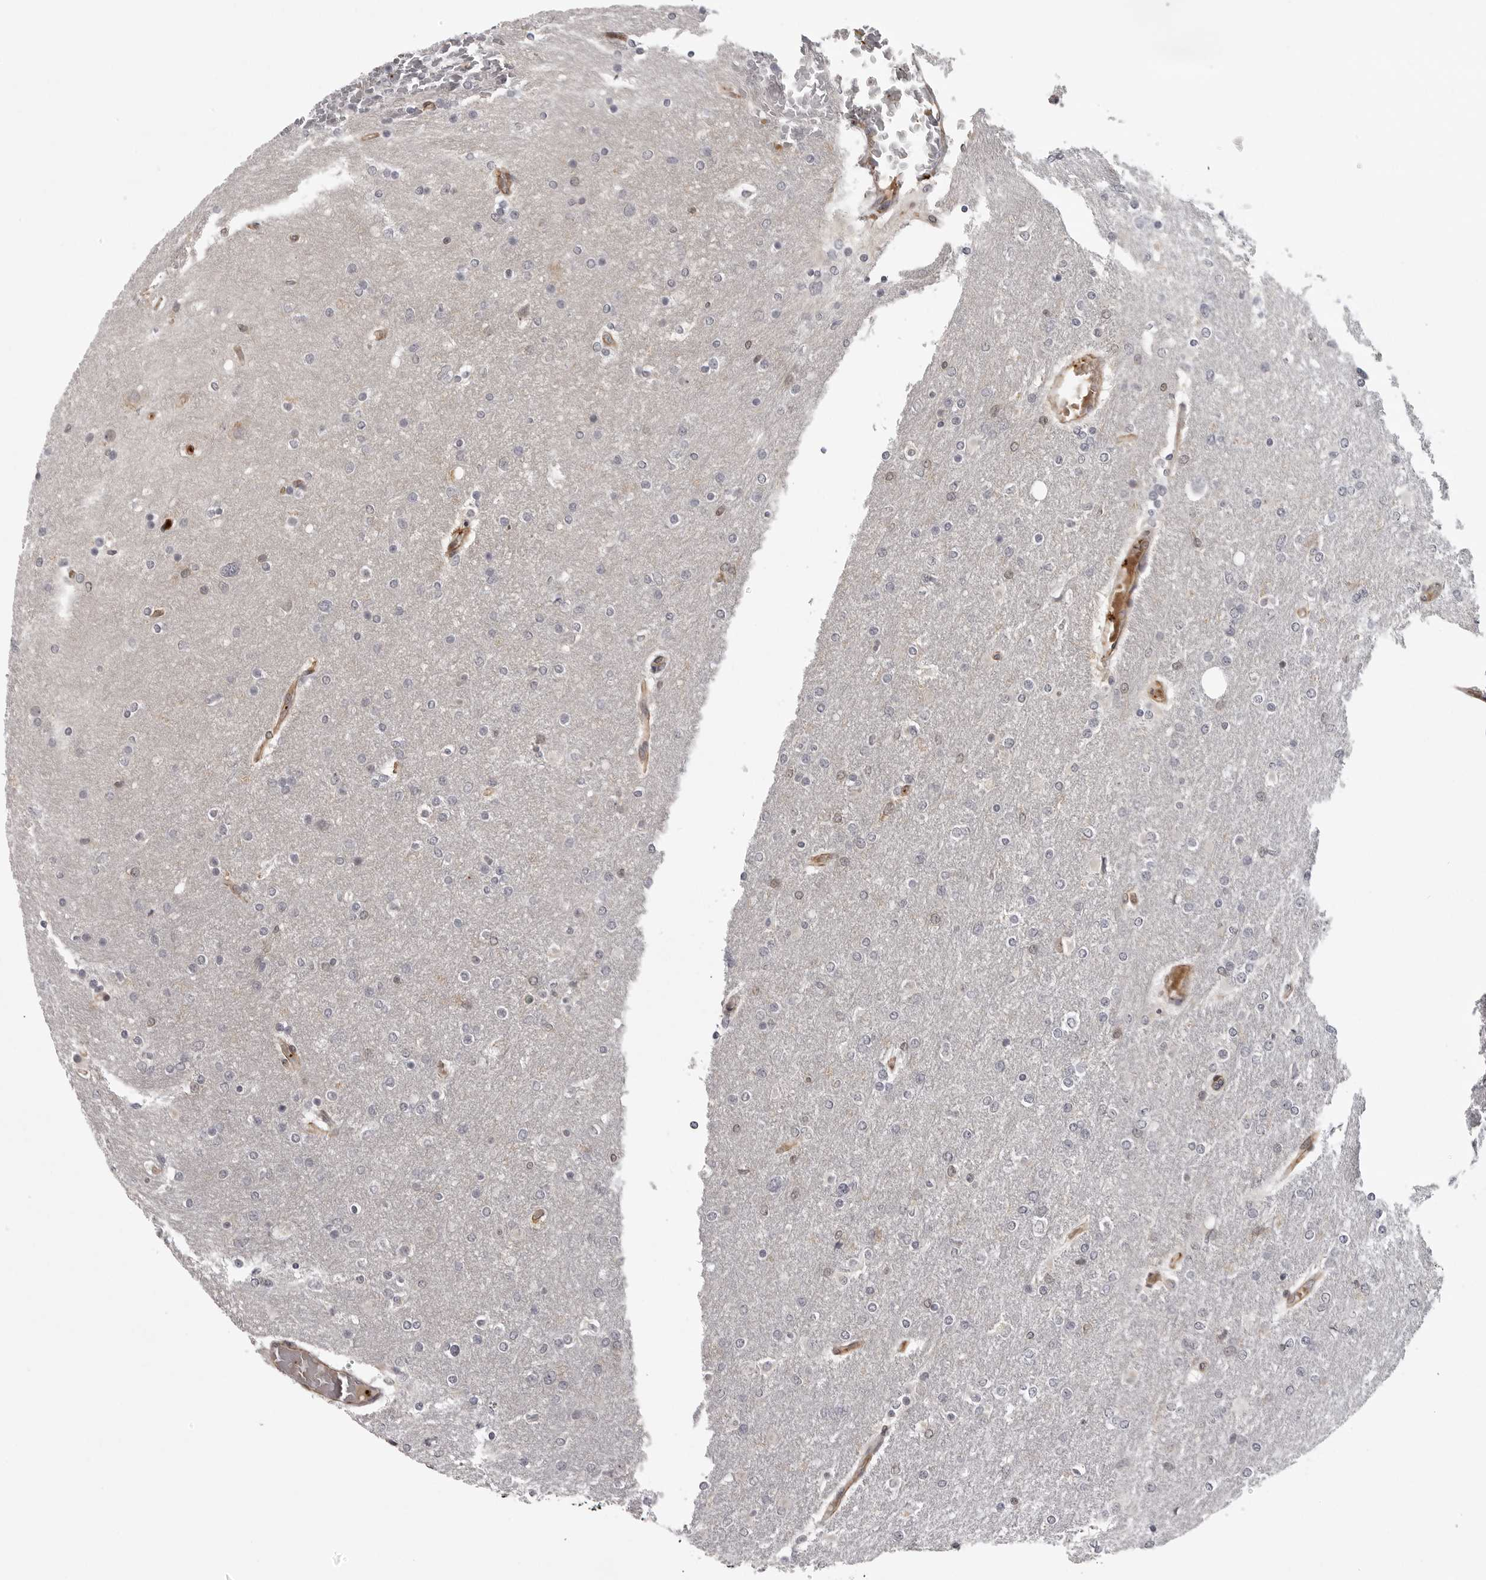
{"staining": {"intensity": "negative", "quantity": "none", "location": "none"}, "tissue": "glioma", "cell_type": "Tumor cells", "image_type": "cancer", "snomed": [{"axis": "morphology", "description": "Glioma, malignant, High grade"}, {"axis": "topography", "description": "Cerebral cortex"}], "caption": "High magnification brightfield microscopy of glioma stained with DAB (brown) and counterstained with hematoxylin (blue): tumor cells show no significant positivity. The staining is performed using DAB brown chromogen with nuclei counter-stained in using hematoxylin.", "gene": "TUT4", "patient": {"sex": "female", "age": 36}}